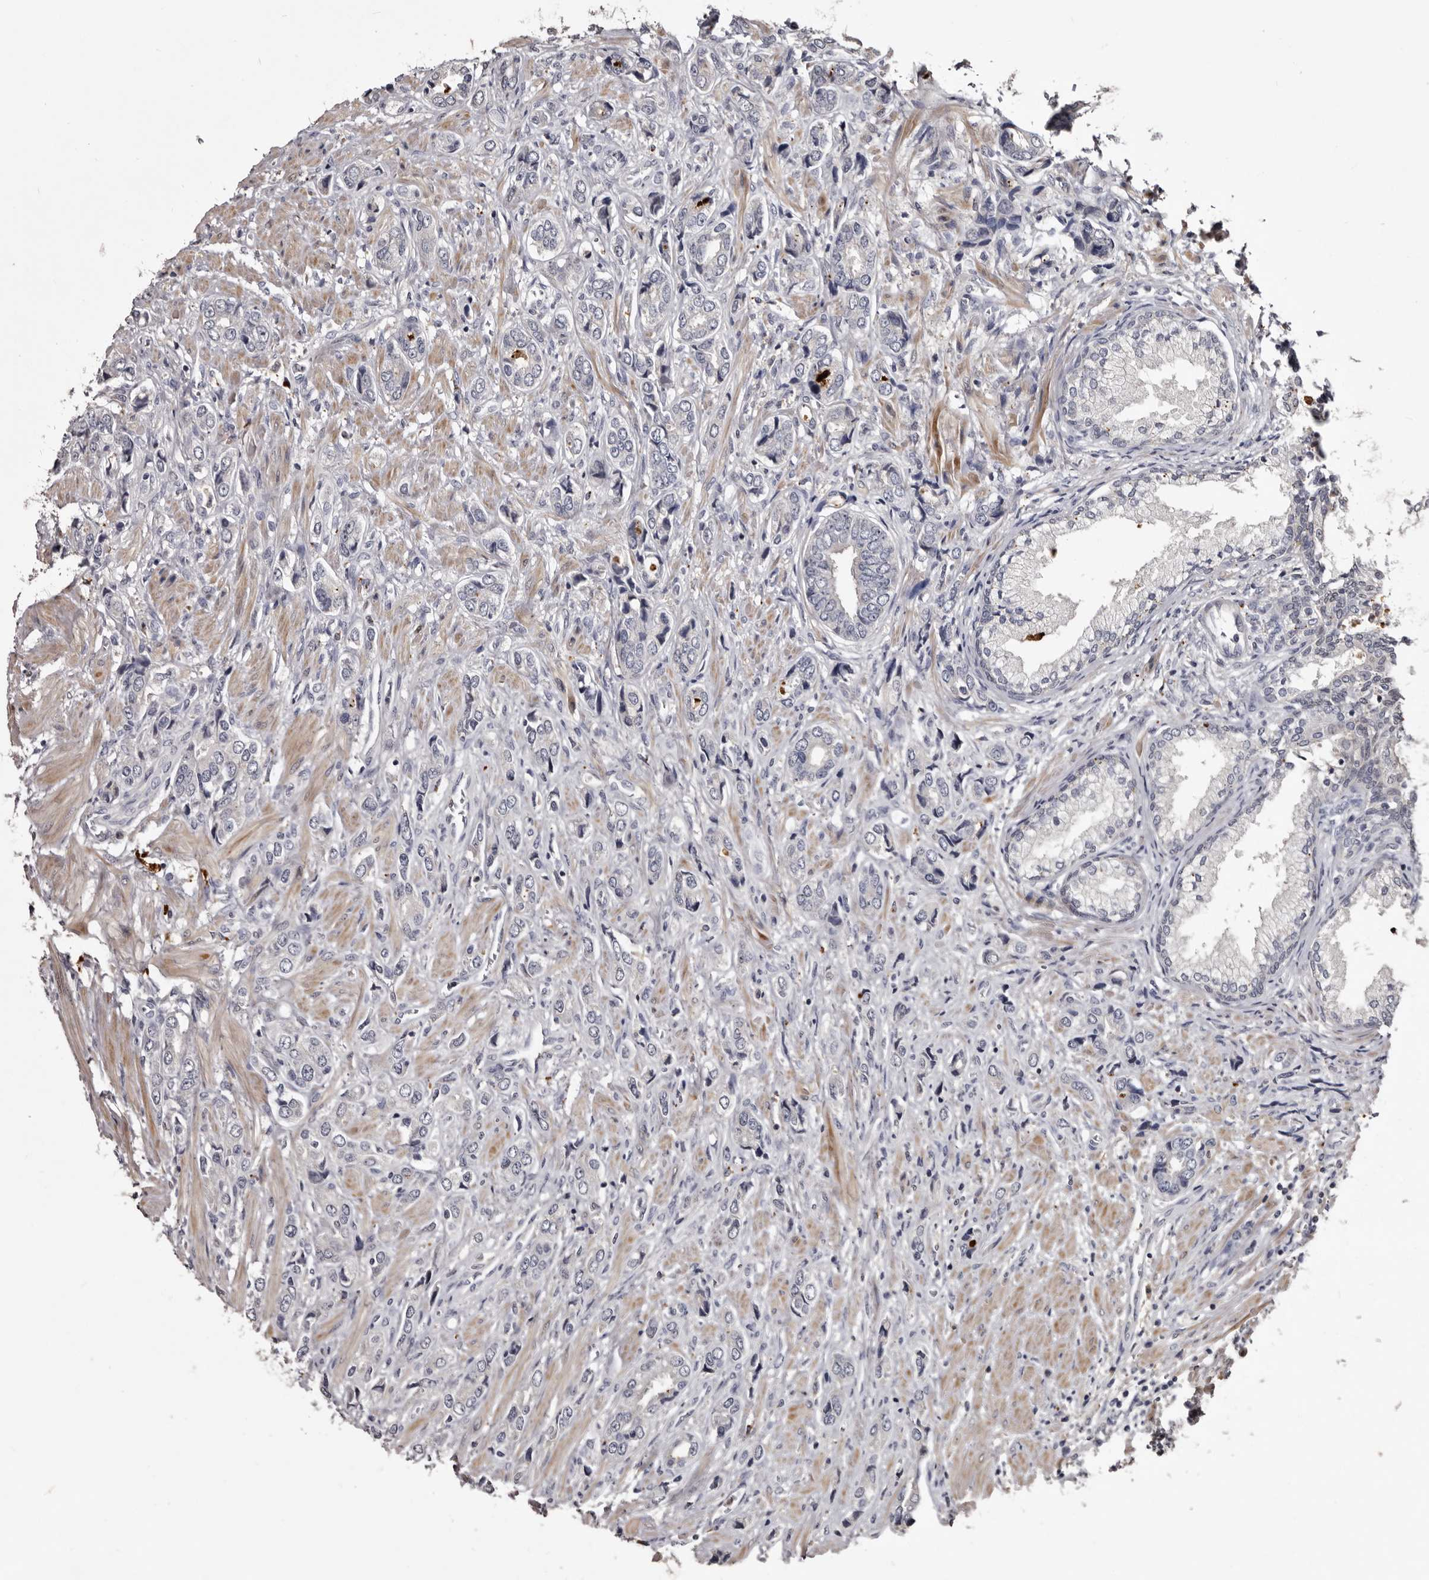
{"staining": {"intensity": "negative", "quantity": "none", "location": "none"}, "tissue": "prostate cancer", "cell_type": "Tumor cells", "image_type": "cancer", "snomed": [{"axis": "morphology", "description": "Adenocarcinoma, High grade"}, {"axis": "topography", "description": "Prostate"}], "caption": "Human prostate cancer stained for a protein using IHC exhibits no expression in tumor cells.", "gene": "SLC10A4", "patient": {"sex": "male", "age": 61}}